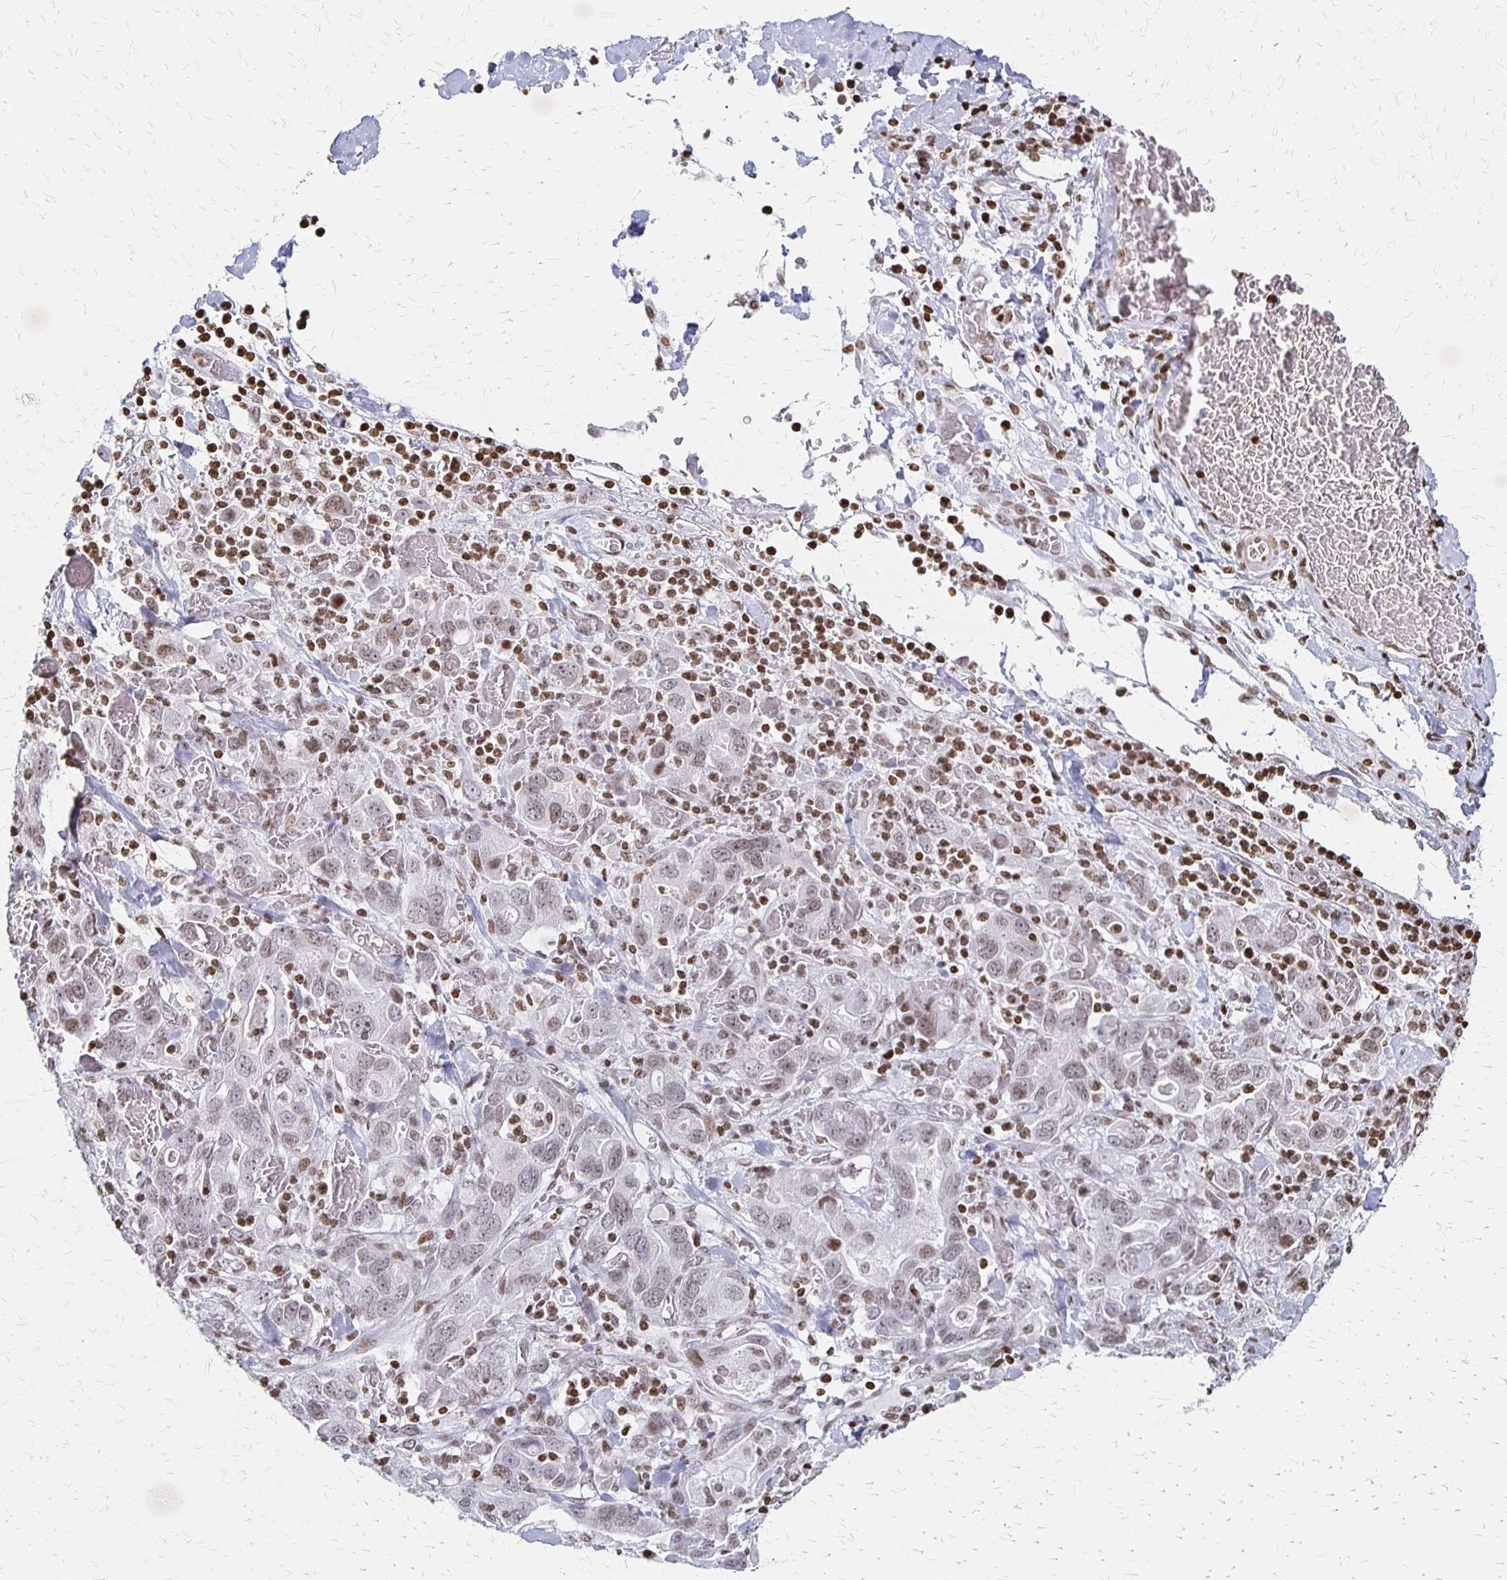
{"staining": {"intensity": "weak", "quantity": ">75%", "location": "nuclear"}, "tissue": "stomach cancer", "cell_type": "Tumor cells", "image_type": "cancer", "snomed": [{"axis": "morphology", "description": "Adenocarcinoma, NOS"}, {"axis": "topography", "description": "Stomach, upper"}, {"axis": "topography", "description": "Stomach"}], "caption": "Immunohistochemistry (IHC) of adenocarcinoma (stomach) displays low levels of weak nuclear staining in approximately >75% of tumor cells.", "gene": "ZNF280C", "patient": {"sex": "male", "age": 62}}